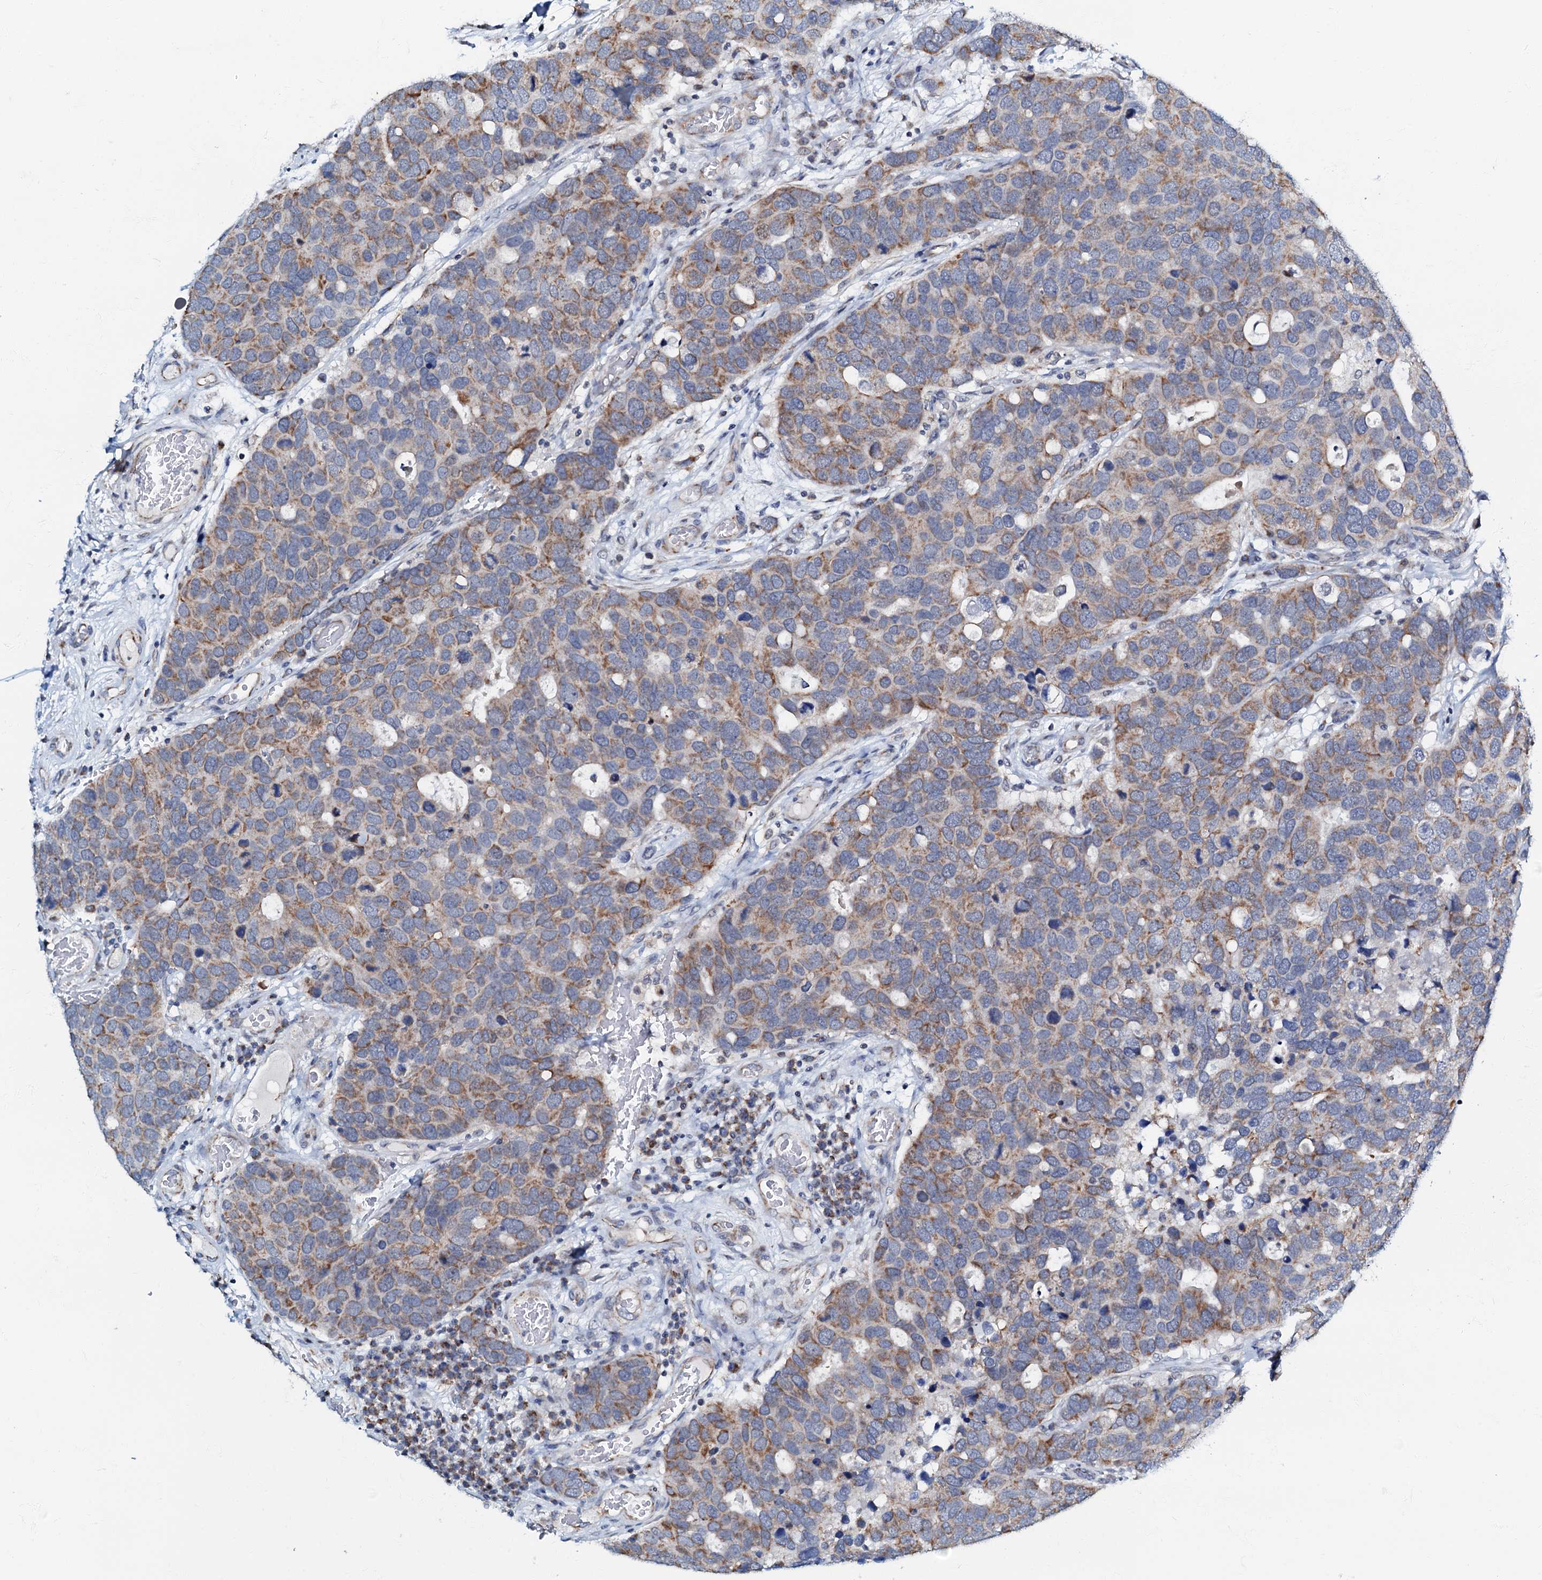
{"staining": {"intensity": "moderate", "quantity": "25%-75%", "location": "cytoplasmic/membranous"}, "tissue": "breast cancer", "cell_type": "Tumor cells", "image_type": "cancer", "snomed": [{"axis": "morphology", "description": "Duct carcinoma"}, {"axis": "topography", "description": "Breast"}], "caption": "The image displays immunohistochemical staining of infiltrating ductal carcinoma (breast). There is moderate cytoplasmic/membranous staining is appreciated in about 25%-75% of tumor cells.", "gene": "MRPL51", "patient": {"sex": "female", "age": 83}}